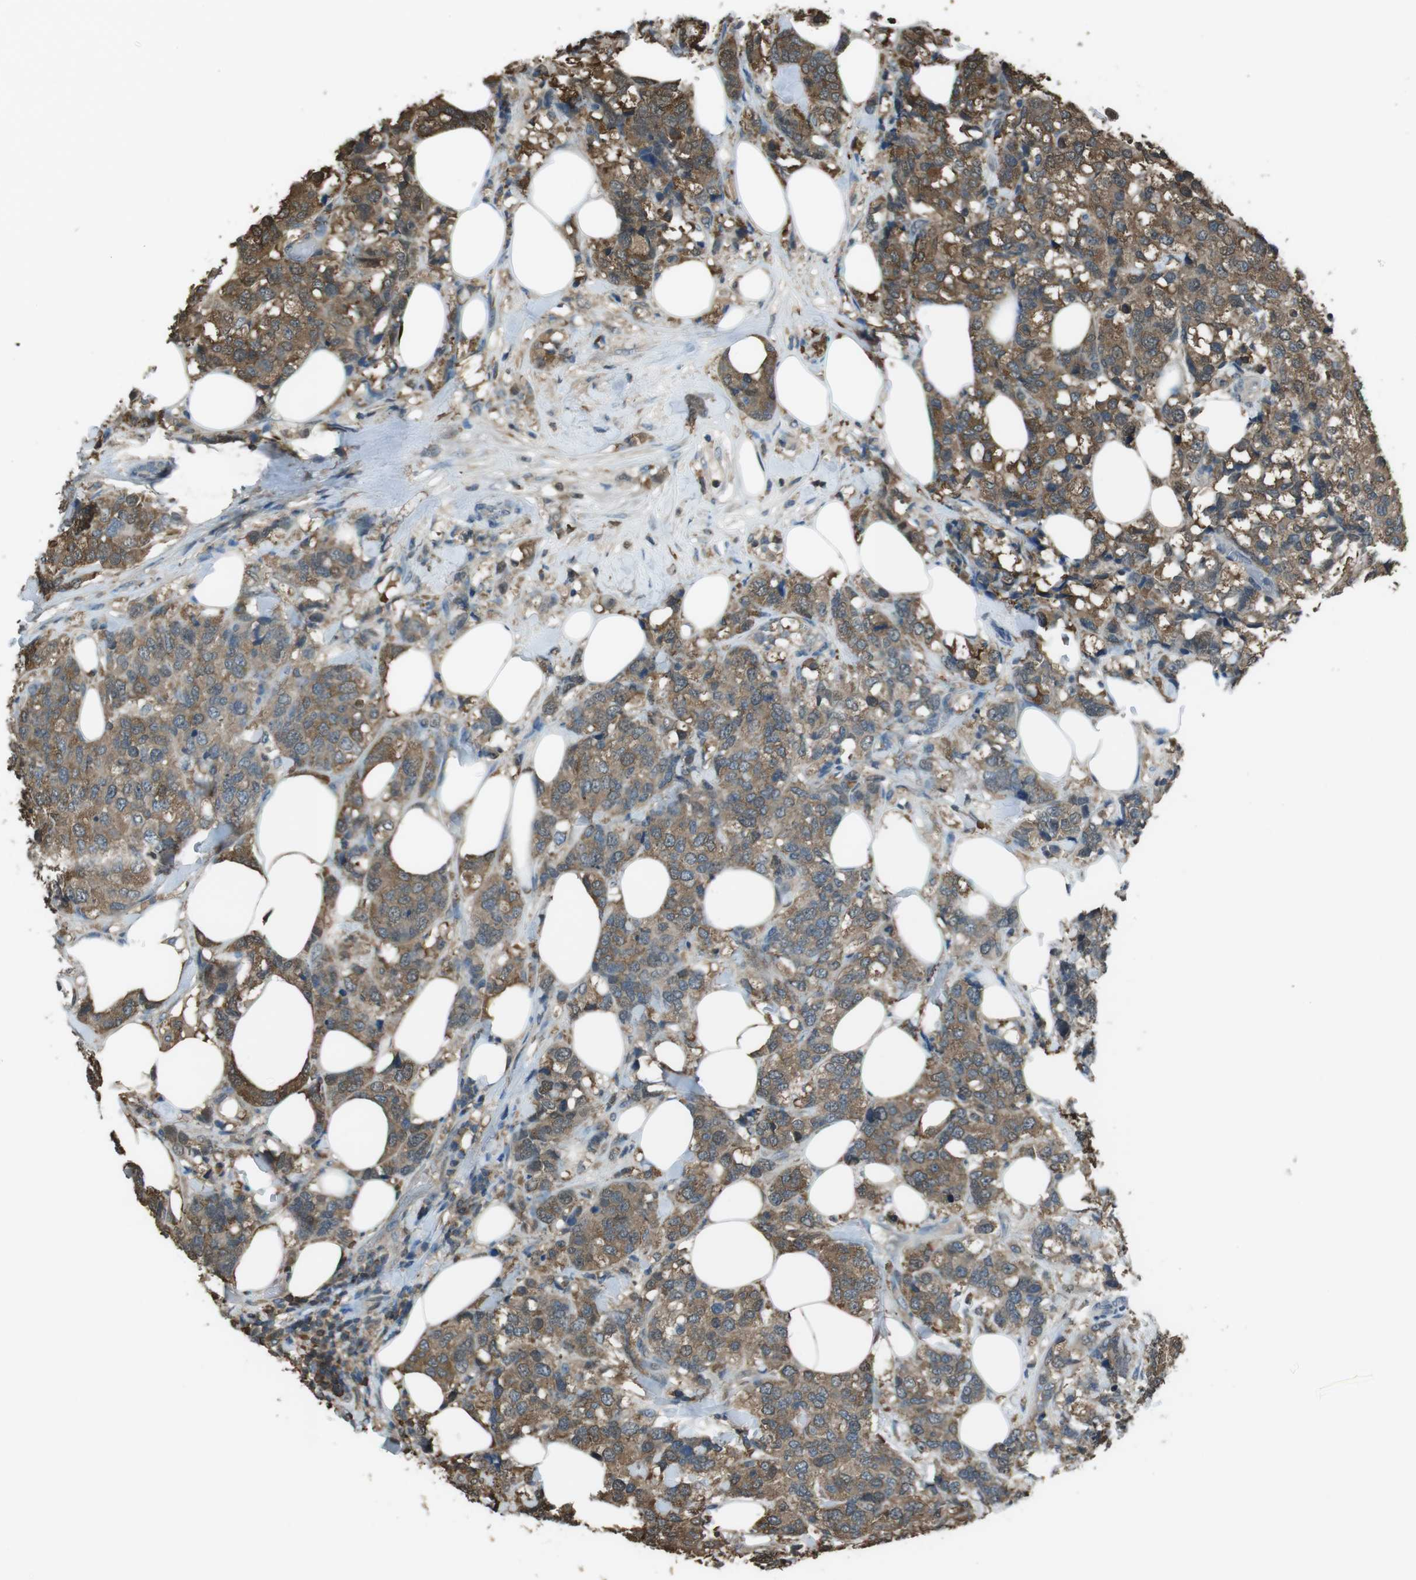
{"staining": {"intensity": "moderate", "quantity": ">75%", "location": "cytoplasmic/membranous"}, "tissue": "breast cancer", "cell_type": "Tumor cells", "image_type": "cancer", "snomed": [{"axis": "morphology", "description": "Lobular carcinoma"}, {"axis": "topography", "description": "Breast"}], "caption": "DAB (3,3'-diaminobenzidine) immunohistochemical staining of human breast lobular carcinoma reveals moderate cytoplasmic/membranous protein expression in about >75% of tumor cells.", "gene": "TWSG1", "patient": {"sex": "female", "age": 59}}